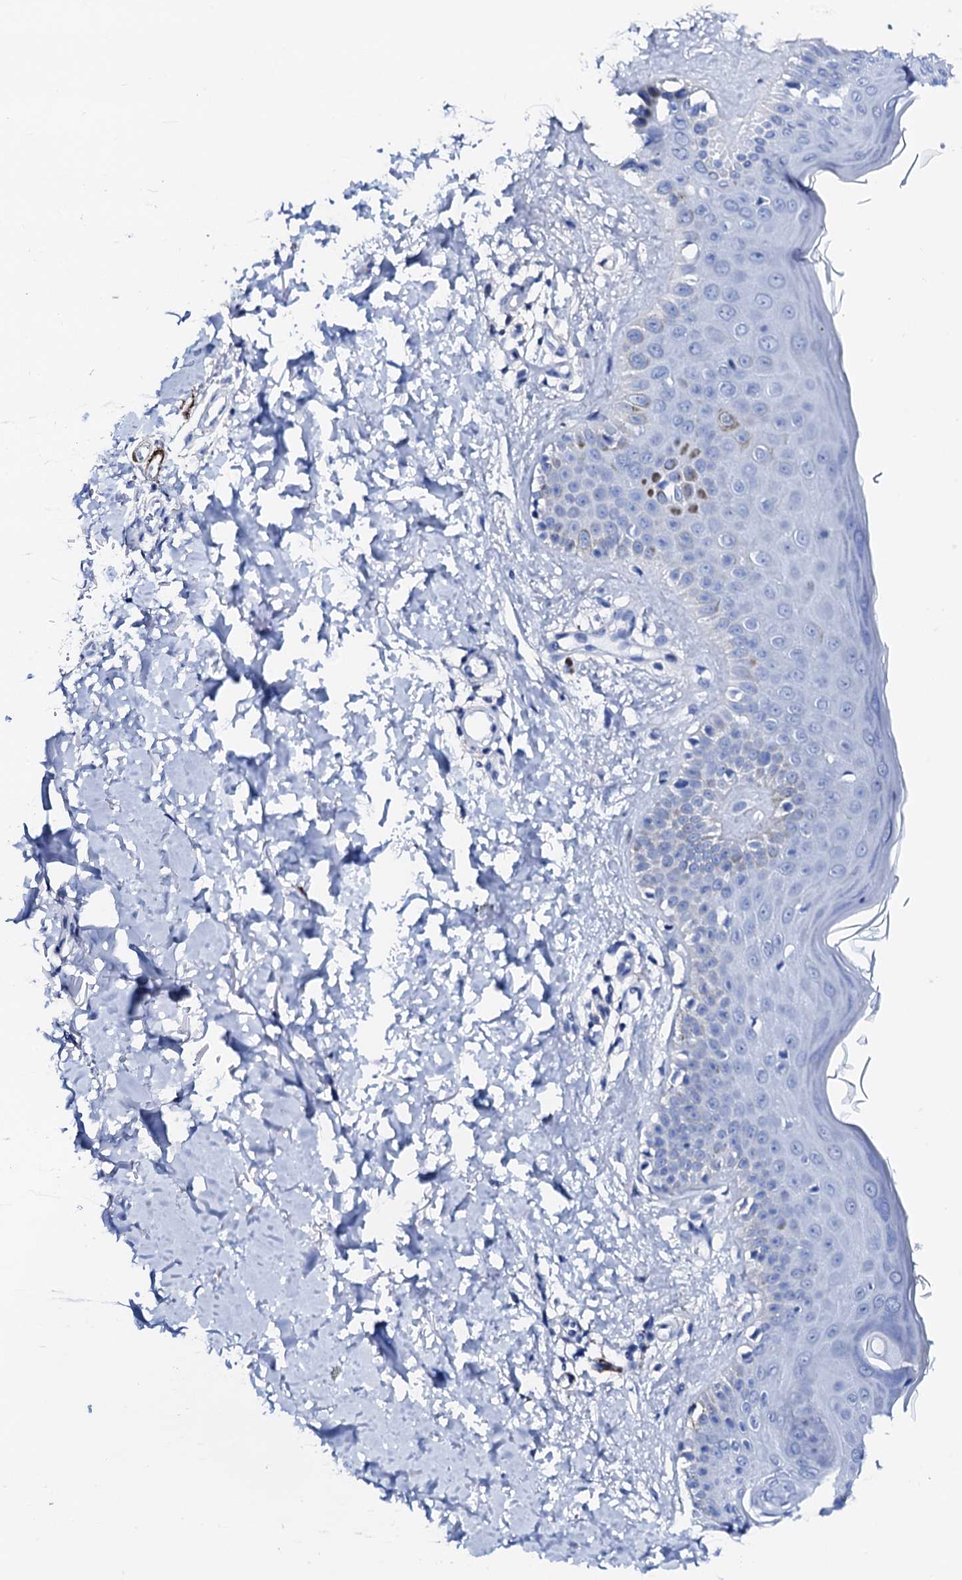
{"staining": {"intensity": "negative", "quantity": "none", "location": "none"}, "tissue": "skin", "cell_type": "Fibroblasts", "image_type": "normal", "snomed": [{"axis": "morphology", "description": "Normal tissue, NOS"}, {"axis": "topography", "description": "Skin"}], "caption": "Immunohistochemistry histopathology image of unremarkable human skin stained for a protein (brown), which demonstrates no positivity in fibroblasts. (Stains: DAB (3,3'-diaminobenzidine) IHC with hematoxylin counter stain, Microscopy: brightfield microscopy at high magnification).", "gene": "NRIP2", "patient": {"sex": "male", "age": 52}}